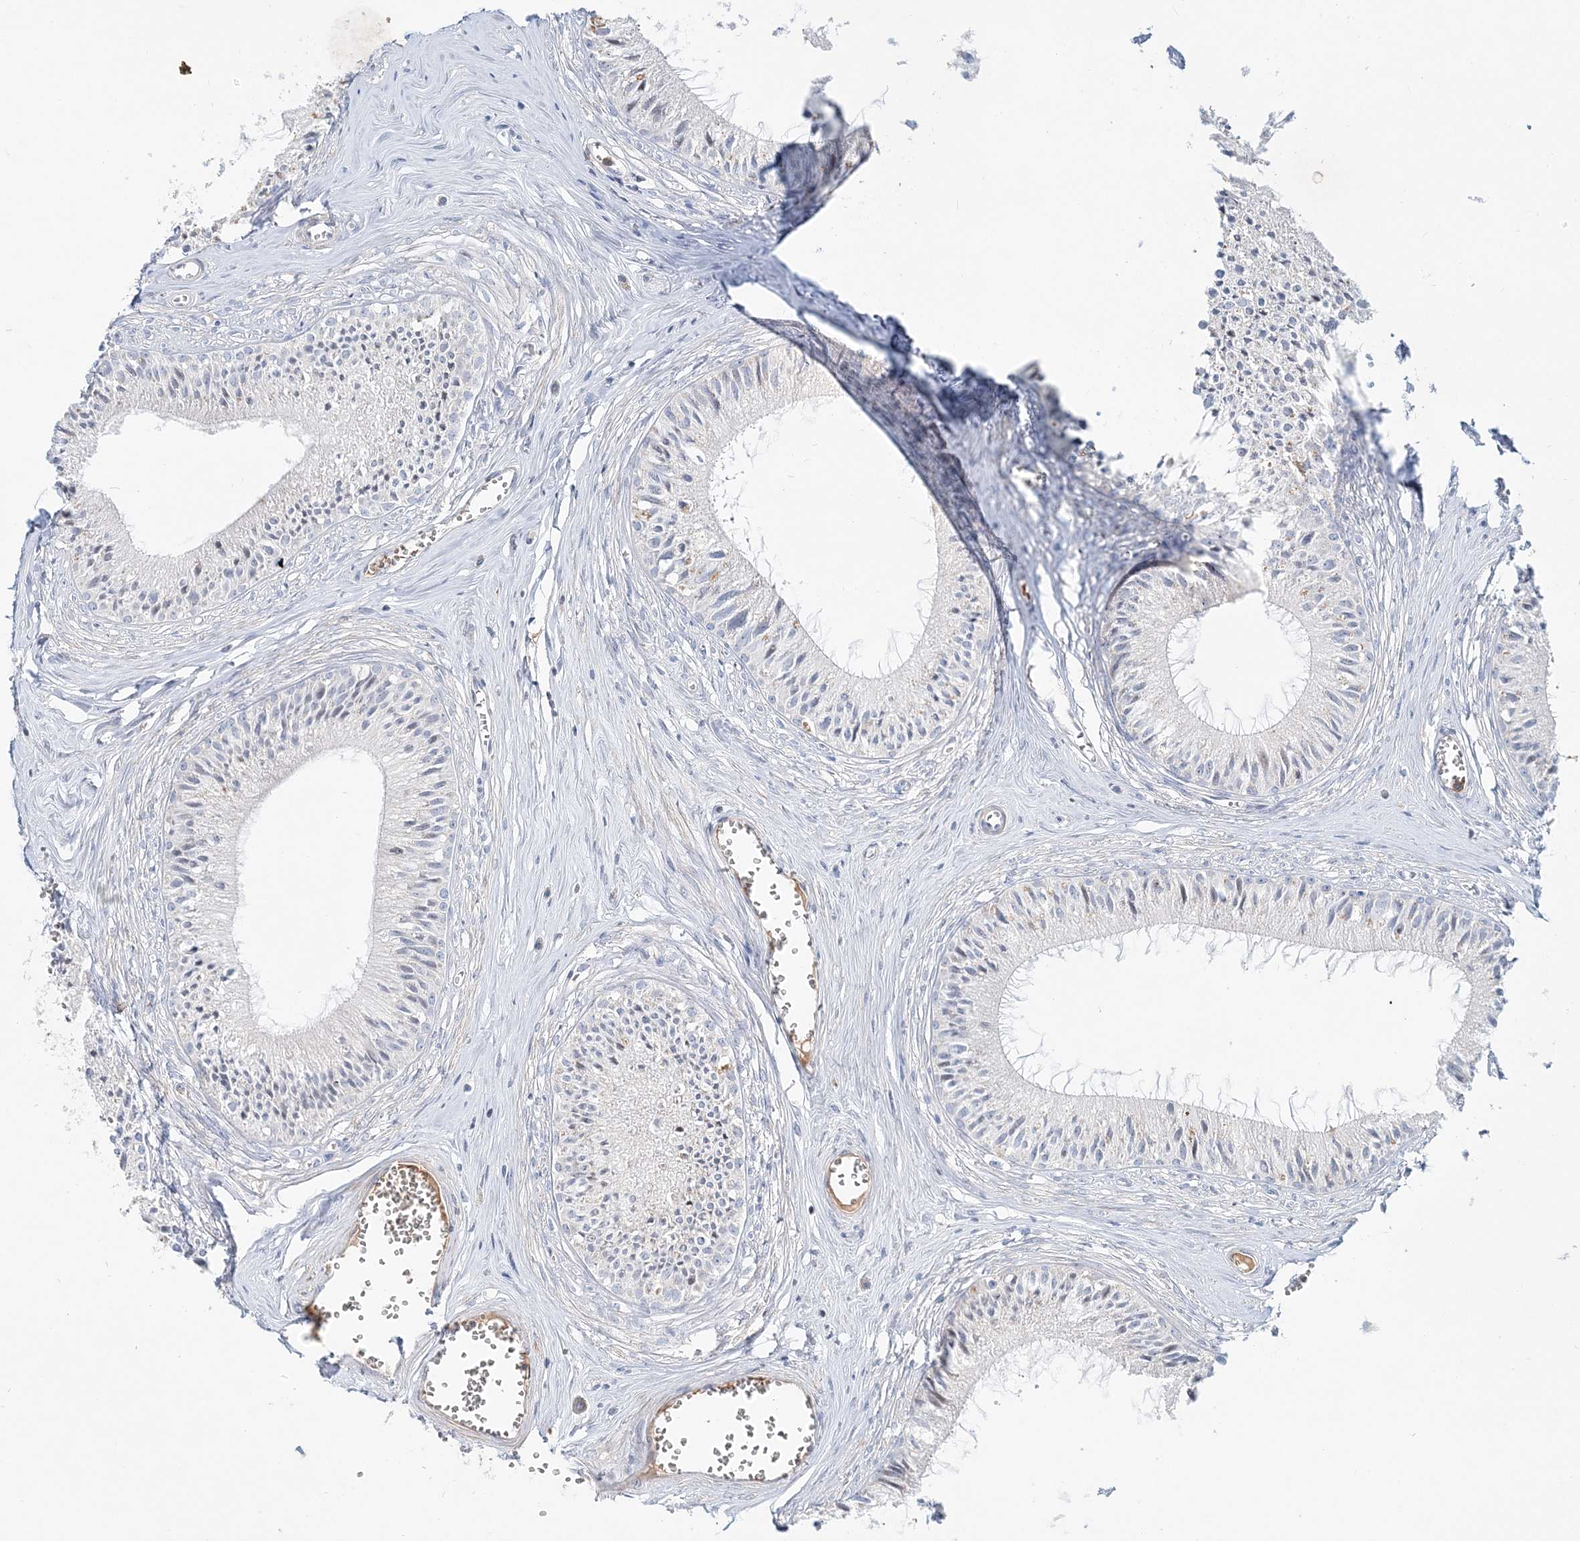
{"staining": {"intensity": "negative", "quantity": "none", "location": "none"}, "tissue": "epididymis", "cell_type": "Glandular cells", "image_type": "normal", "snomed": [{"axis": "morphology", "description": "Normal tissue, NOS"}, {"axis": "topography", "description": "Epididymis"}], "caption": "Glandular cells show no significant expression in unremarkable epididymis.", "gene": "DNAH5", "patient": {"sex": "male", "age": 36}}